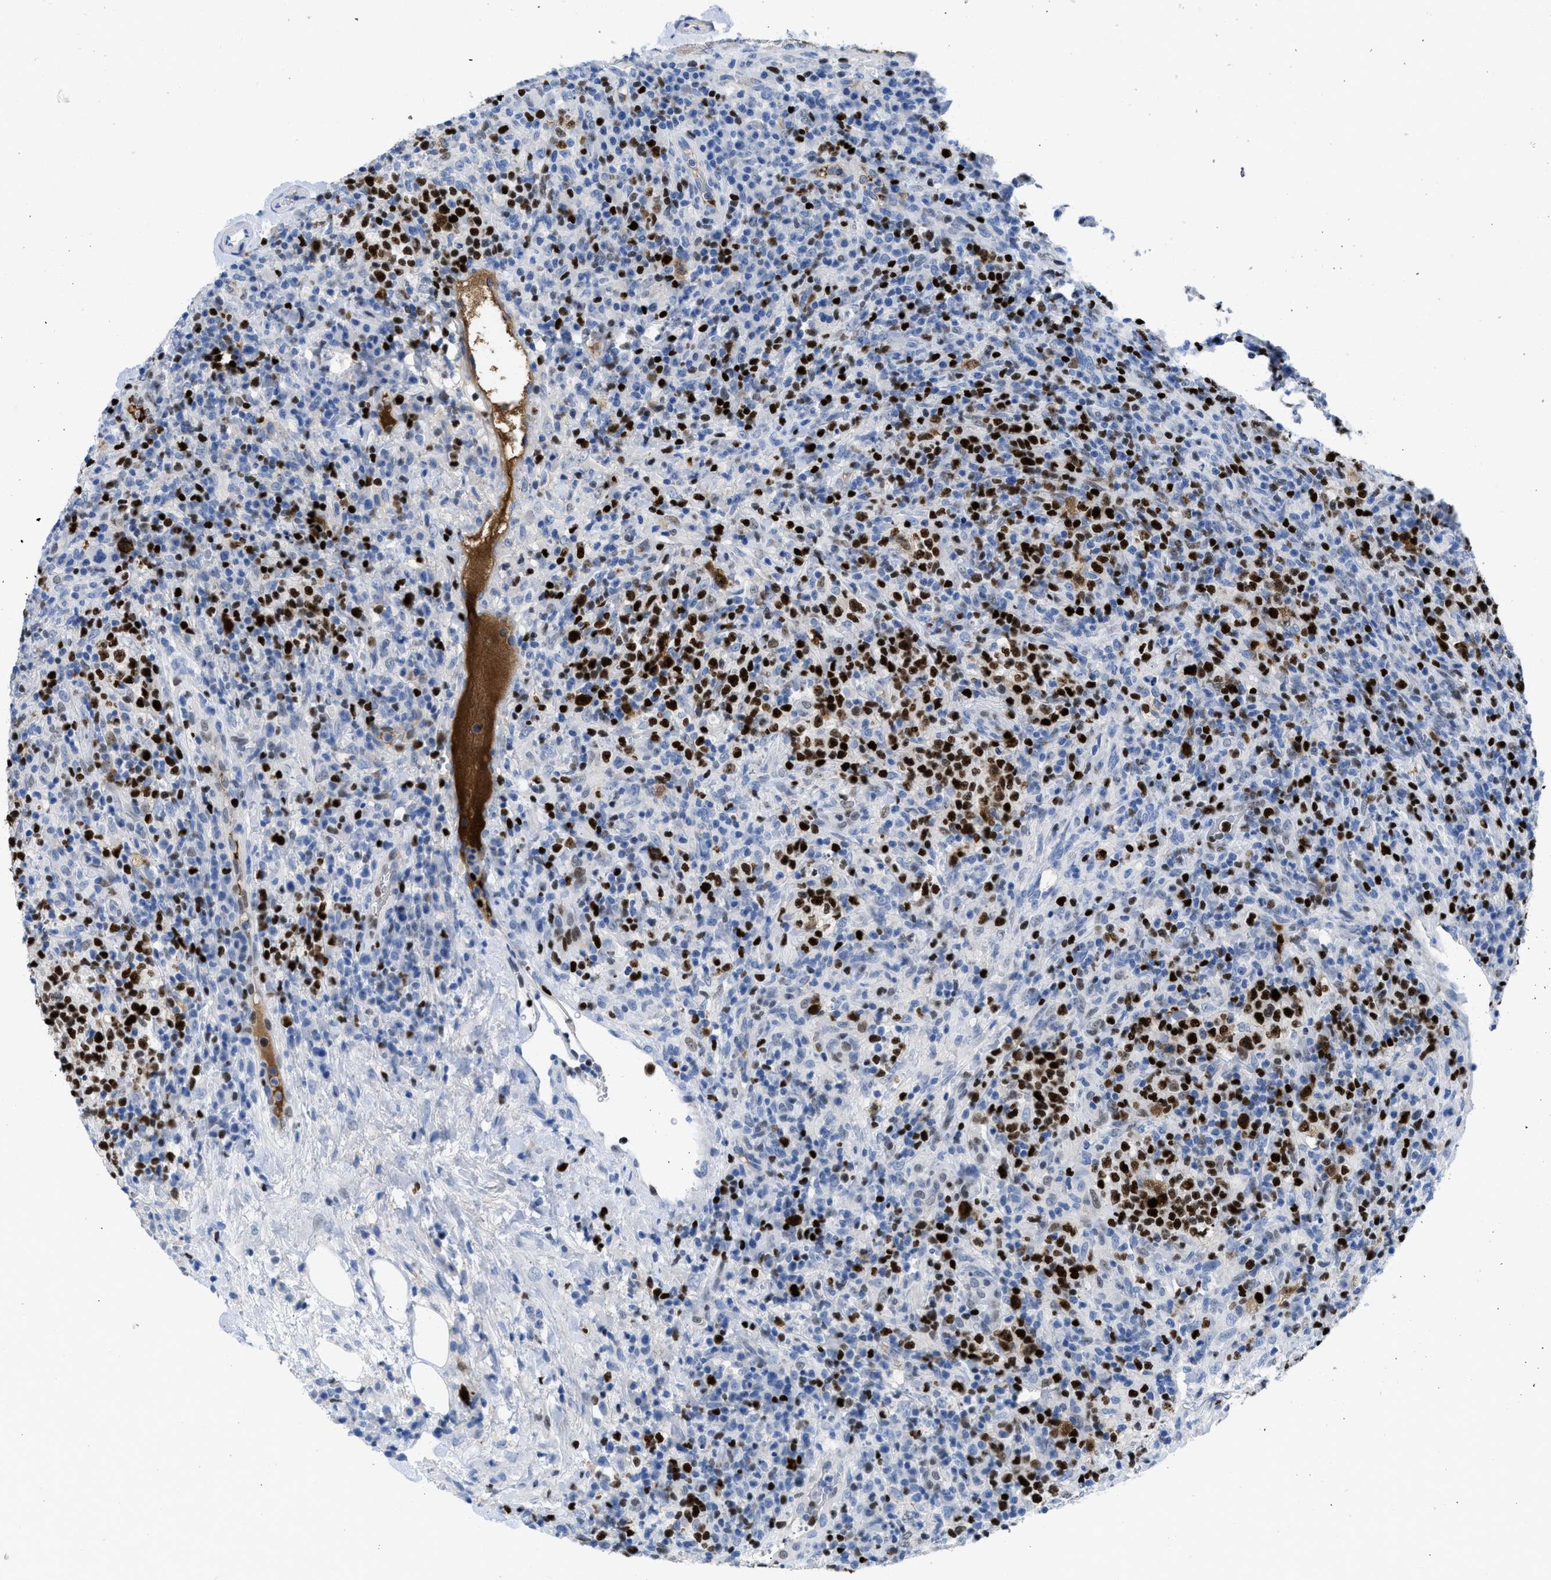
{"staining": {"intensity": "strong", "quantity": "<25%", "location": "nuclear"}, "tissue": "lymphoma", "cell_type": "Tumor cells", "image_type": "cancer", "snomed": [{"axis": "morphology", "description": "Malignant lymphoma, non-Hodgkin's type, High grade"}, {"axis": "topography", "description": "Lymph node"}], "caption": "The micrograph shows a brown stain indicating the presence of a protein in the nuclear of tumor cells in high-grade malignant lymphoma, non-Hodgkin's type.", "gene": "LEF1", "patient": {"sex": "female", "age": 76}}